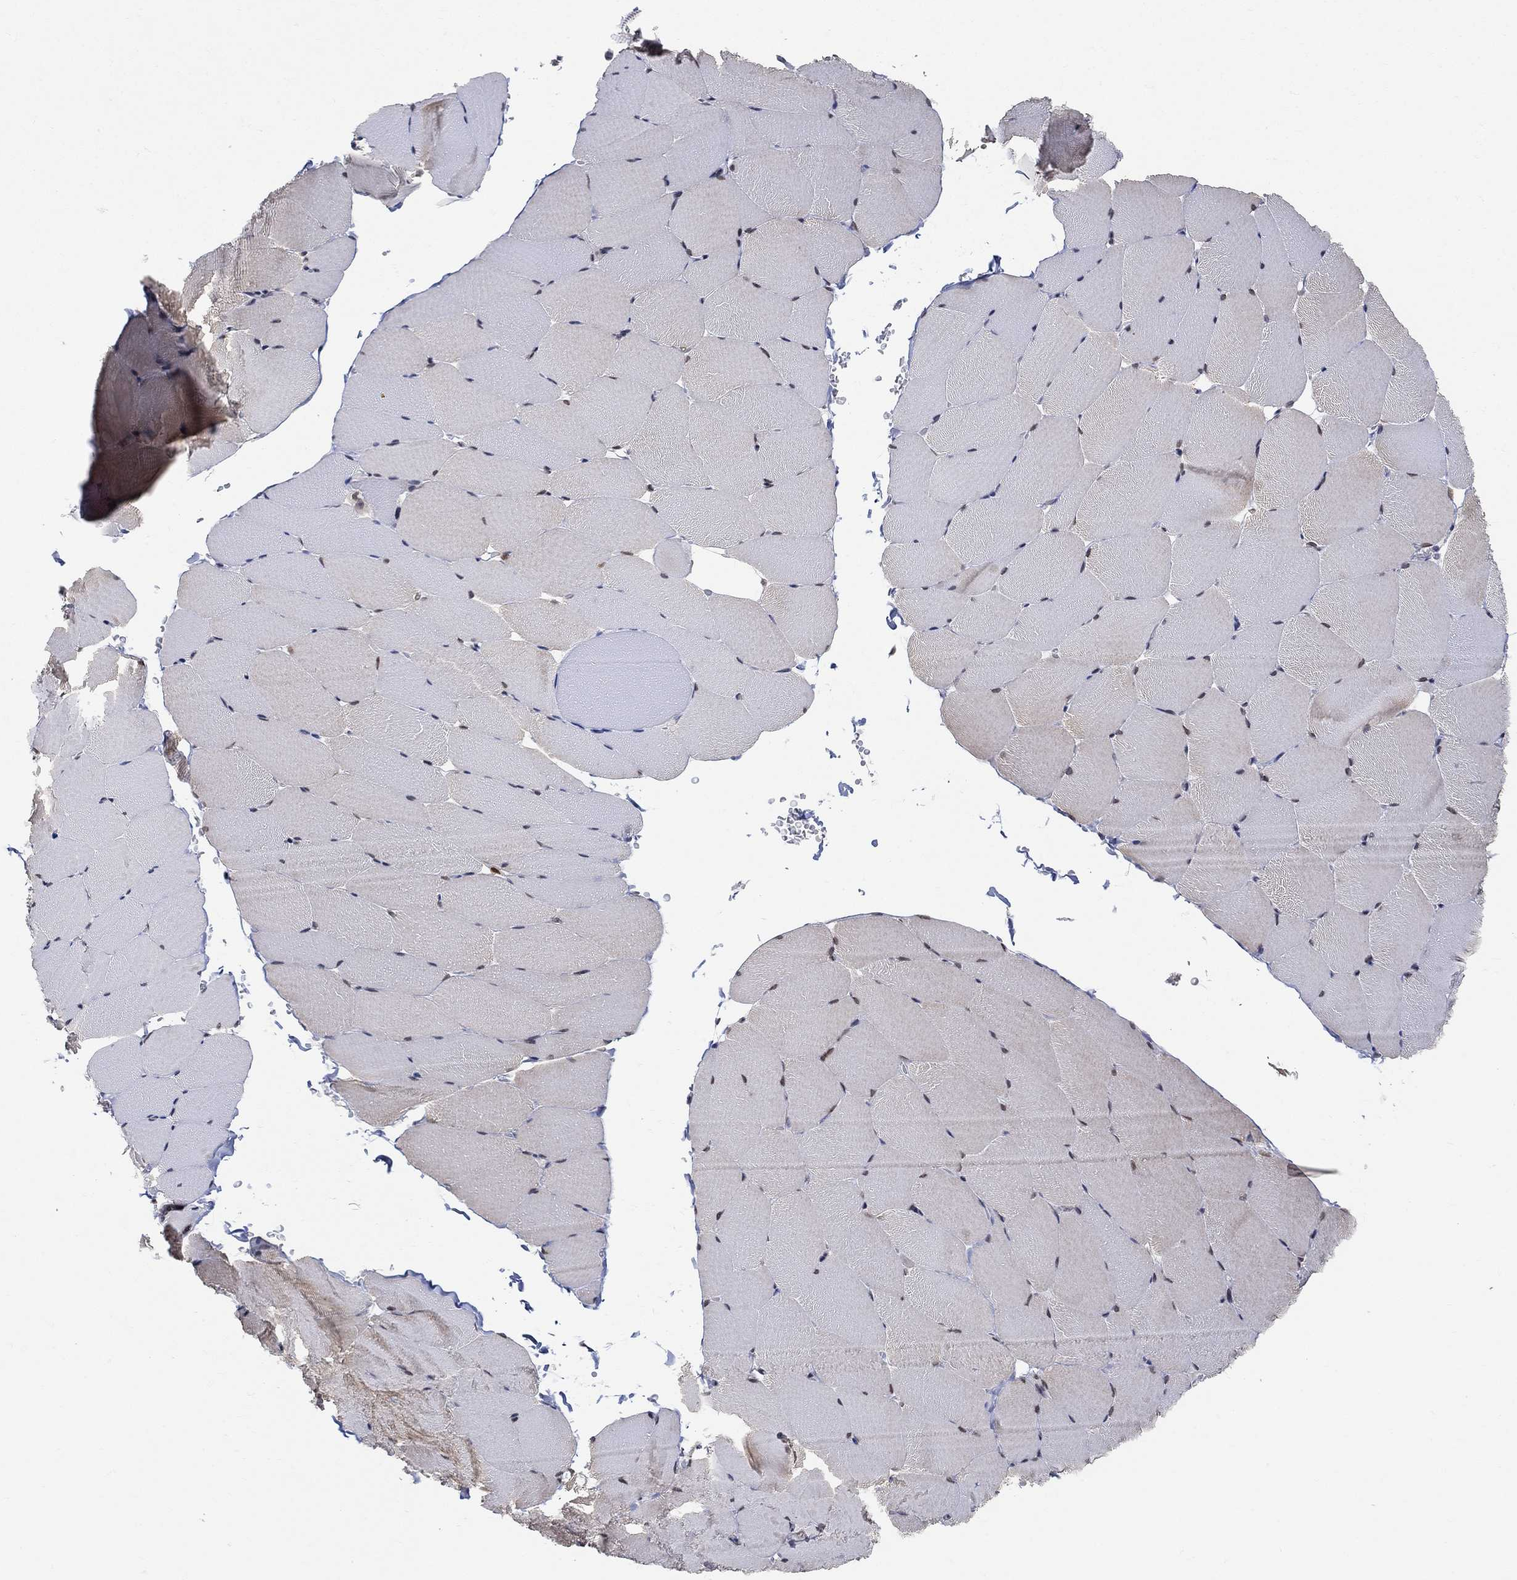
{"staining": {"intensity": "moderate", "quantity": "<25%", "location": "cytoplasmic/membranous,nuclear"}, "tissue": "skeletal muscle", "cell_type": "Myocytes", "image_type": "normal", "snomed": [{"axis": "morphology", "description": "Normal tissue, NOS"}, {"axis": "topography", "description": "Skeletal muscle"}], "caption": "DAB immunohistochemical staining of benign human skeletal muscle demonstrates moderate cytoplasmic/membranous,nuclear protein staining in about <25% of myocytes.", "gene": "KLF12", "patient": {"sex": "female", "age": 37}}